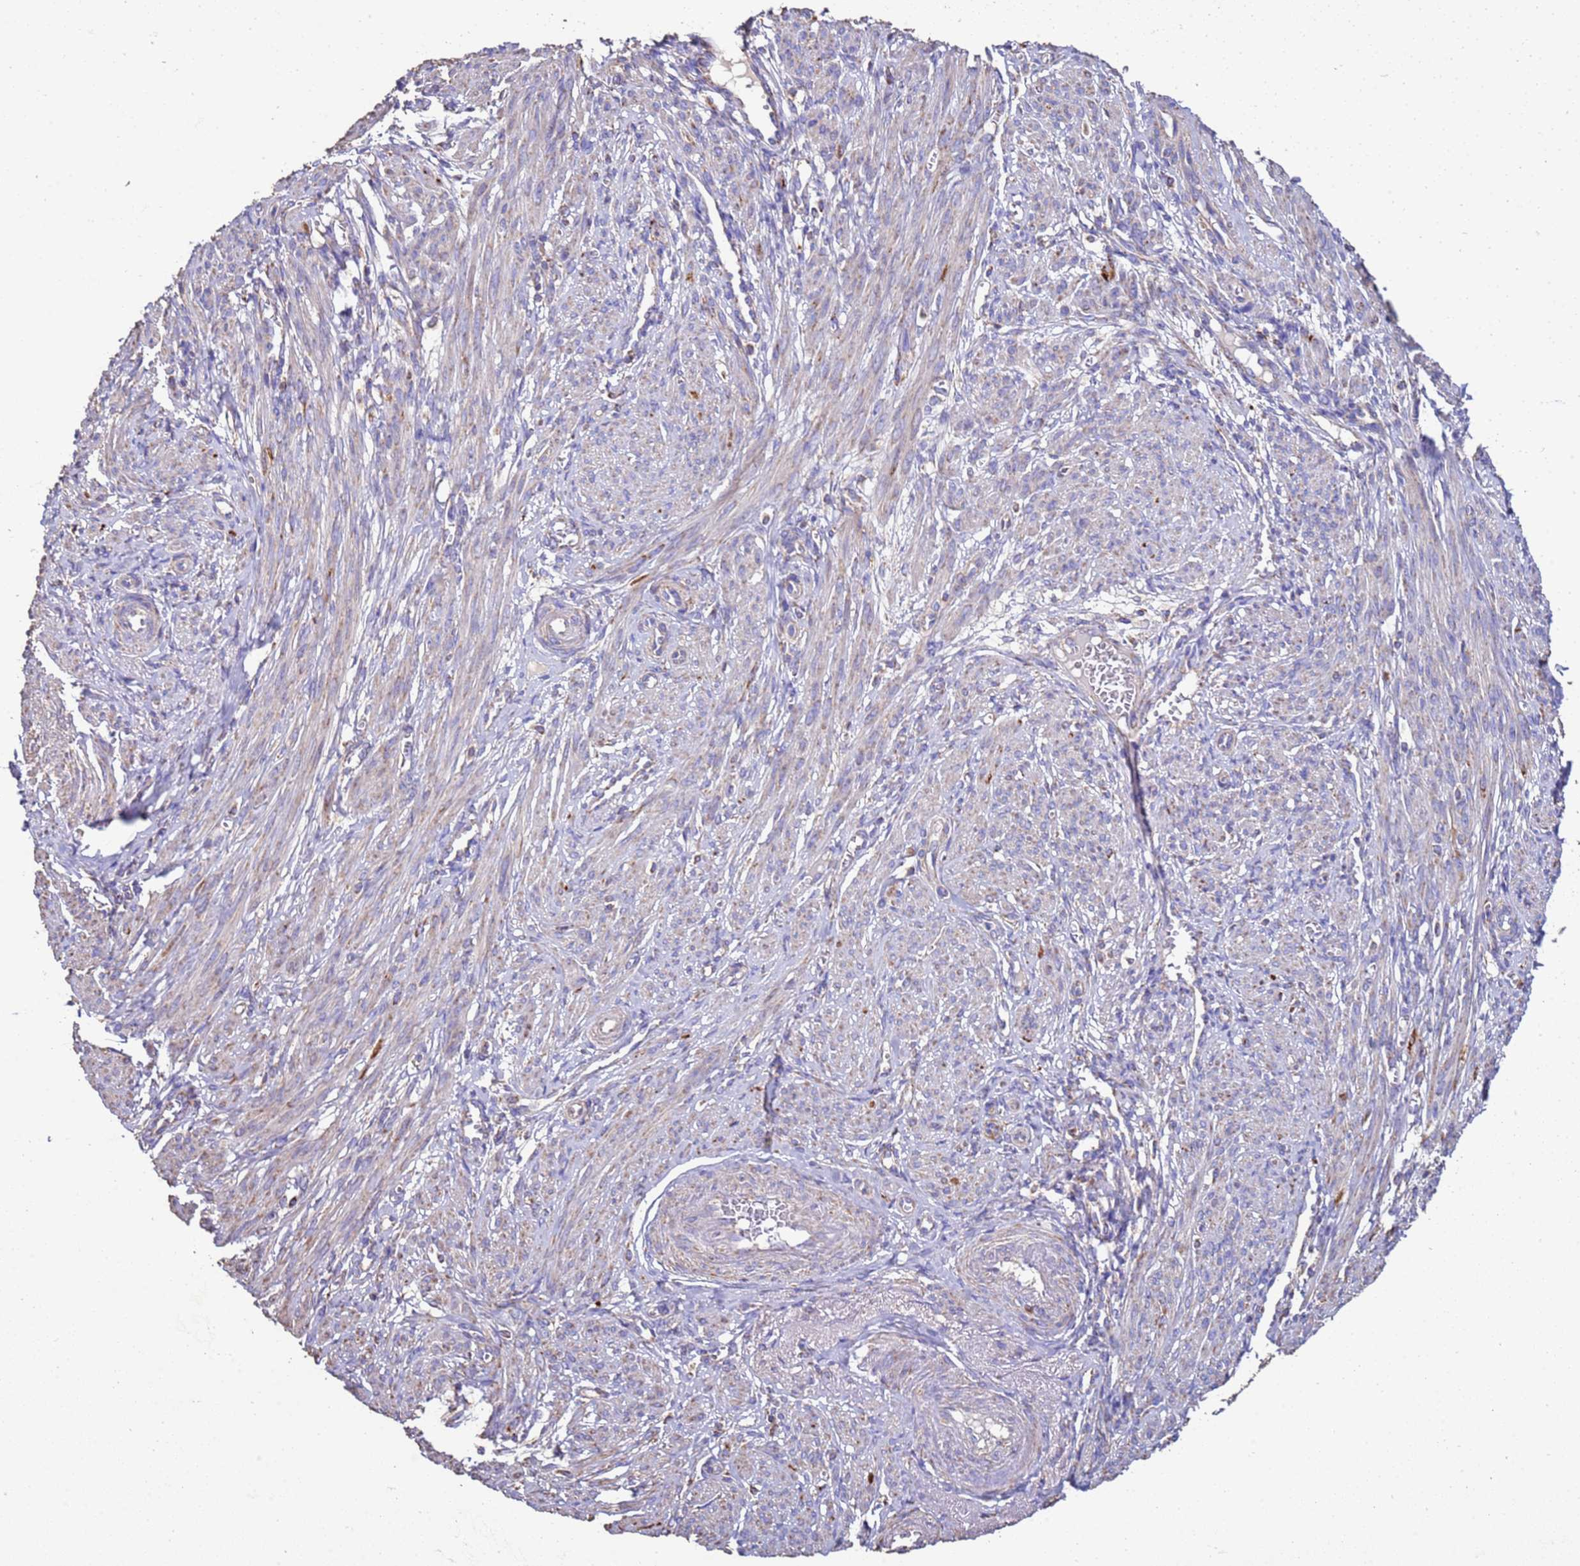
{"staining": {"intensity": "moderate", "quantity": "25%-75%", "location": "cytoplasmic/membranous"}, "tissue": "smooth muscle", "cell_type": "Smooth muscle cells", "image_type": "normal", "snomed": [{"axis": "morphology", "description": "Normal tissue, NOS"}, {"axis": "topography", "description": "Smooth muscle"}], "caption": "This micrograph displays immunohistochemistry staining of normal human smooth muscle, with medium moderate cytoplasmic/membranous expression in approximately 25%-75% of smooth muscle cells.", "gene": "ZNFX1", "patient": {"sex": "female", "age": 39}}